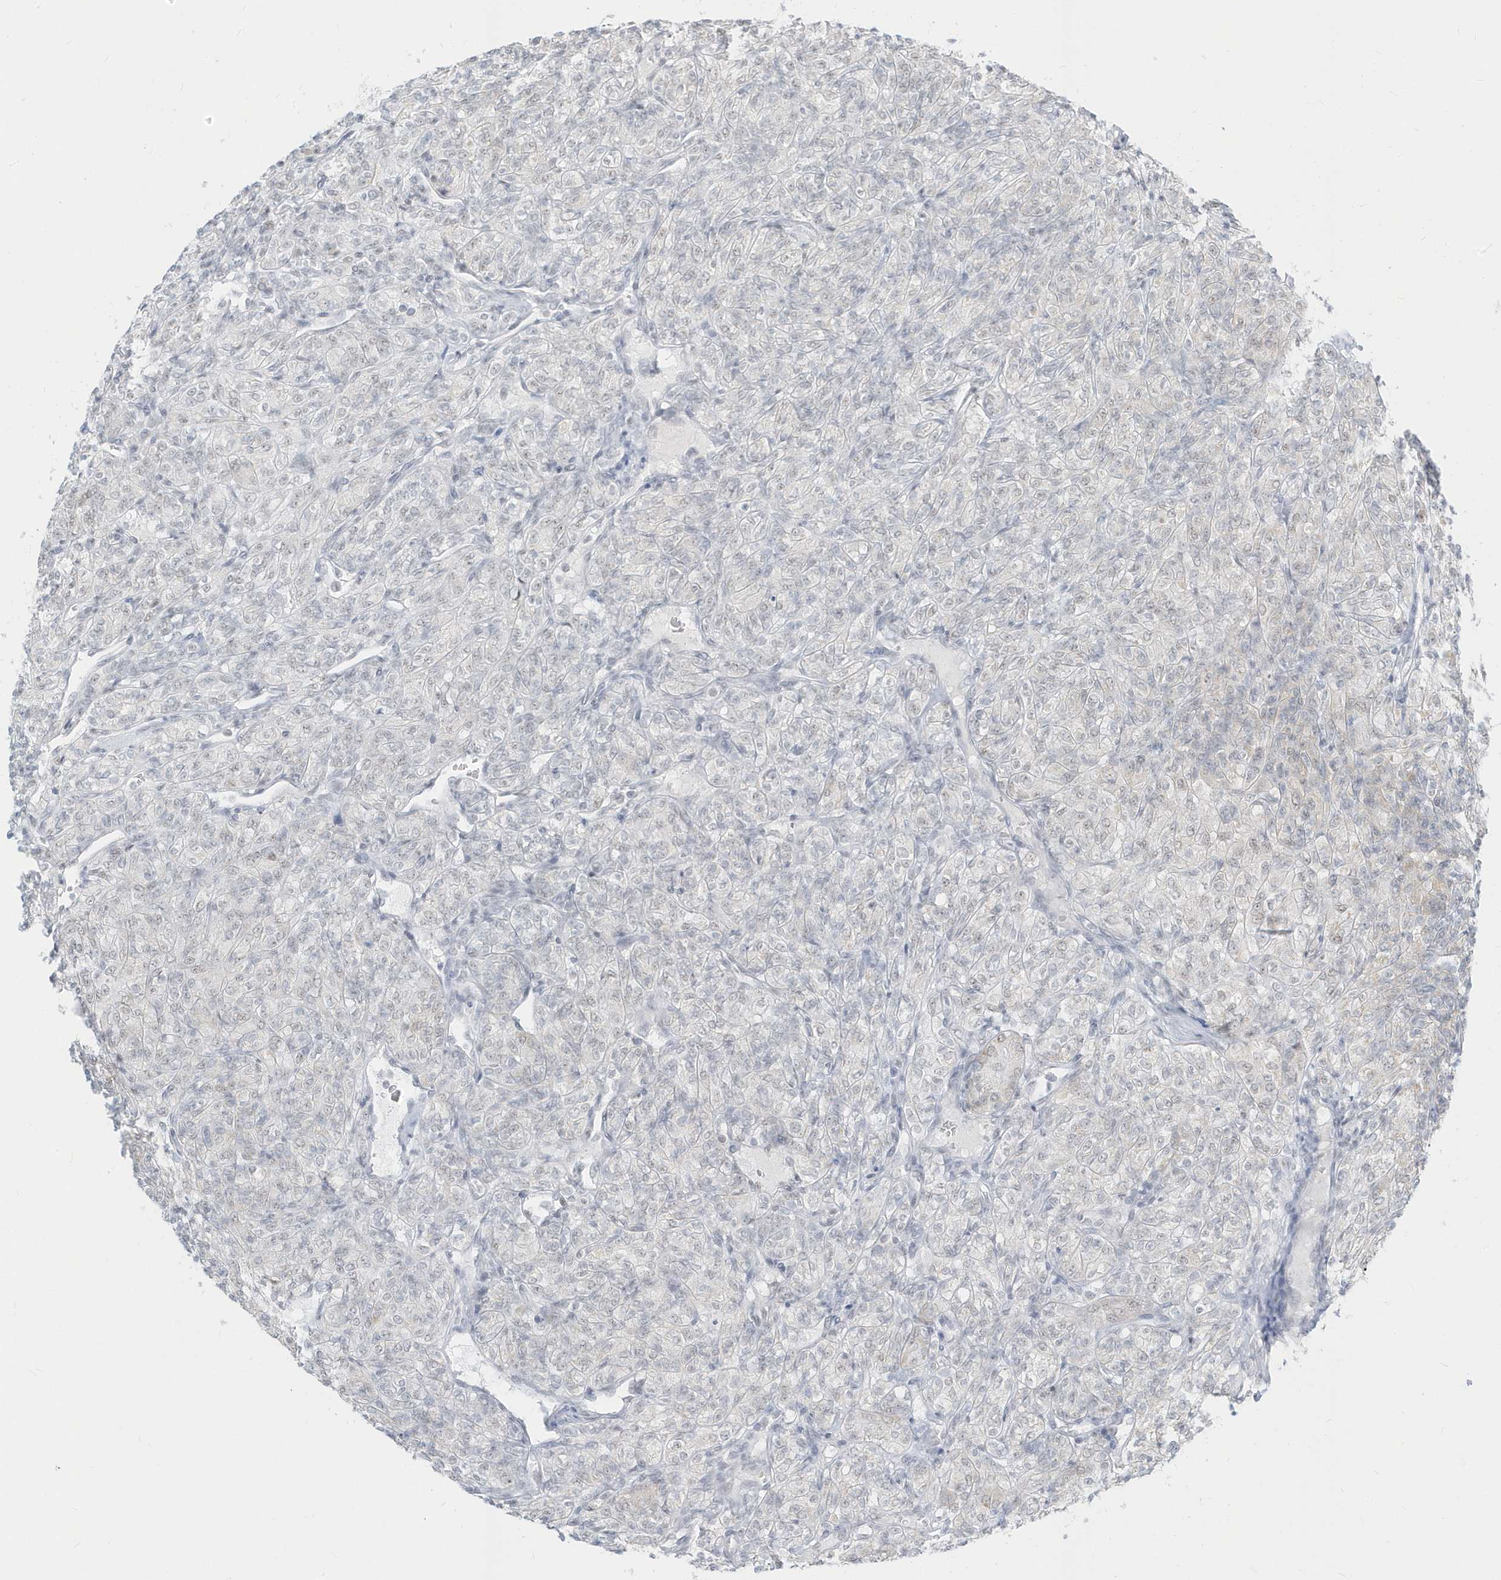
{"staining": {"intensity": "negative", "quantity": "none", "location": "none"}, "tissue": "renal cancer", "cell_type": "Tumor cells", "image_type": "cancer", "snomed": [{"axis": "morphology", "description": "Adenocarcinoma, NOS"}, {"axis": "topography", "description": "Kidney"}], "caption": "Renal cancer was stained to show a protein in brown. There is no significant expression in tumor cells.", "gene": "PLEKHN1", "patient": {"sex": "male", "age": 77}}